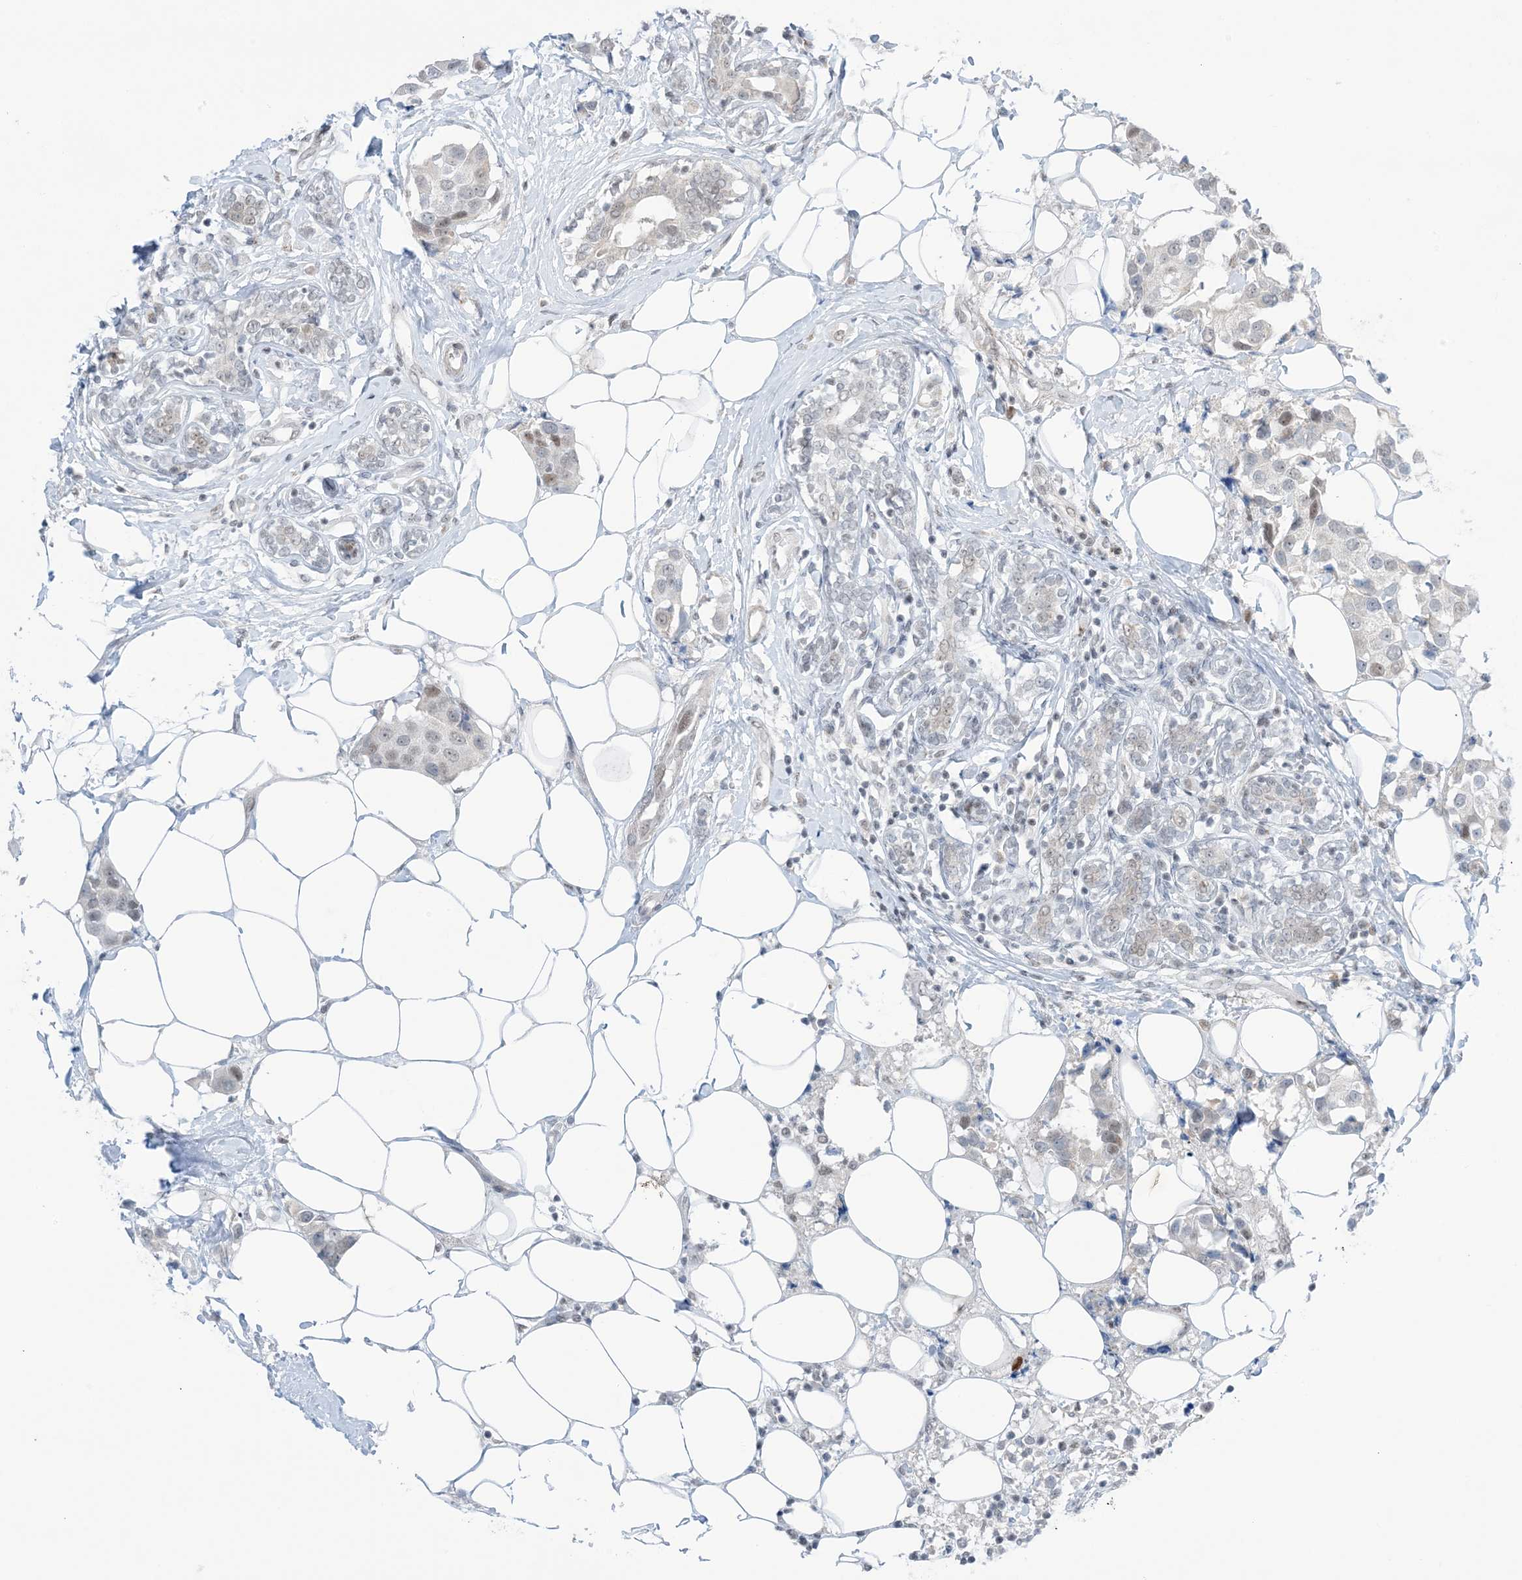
{"staining": {"intensity": "weak", "quantity": "<25%", "location": "nuclear"}, "tissue": "breast cancer", "cell_type": "Tumor cells", "image_type": "cancer", "snomed": [{"axis": "morphology", "description": "Normal tissue, NOS"}, {"axis": "morphology", "description": "Duct carcinoma"}, {"axis": "topography", "description": "Breast"}], "caption": "Immunohistochemical staining of intraductal carcinoma (breast) shows no significant expression in tumor cells.", "gene": "TFPT", "patient": {"sex": "female", "age": 39}}